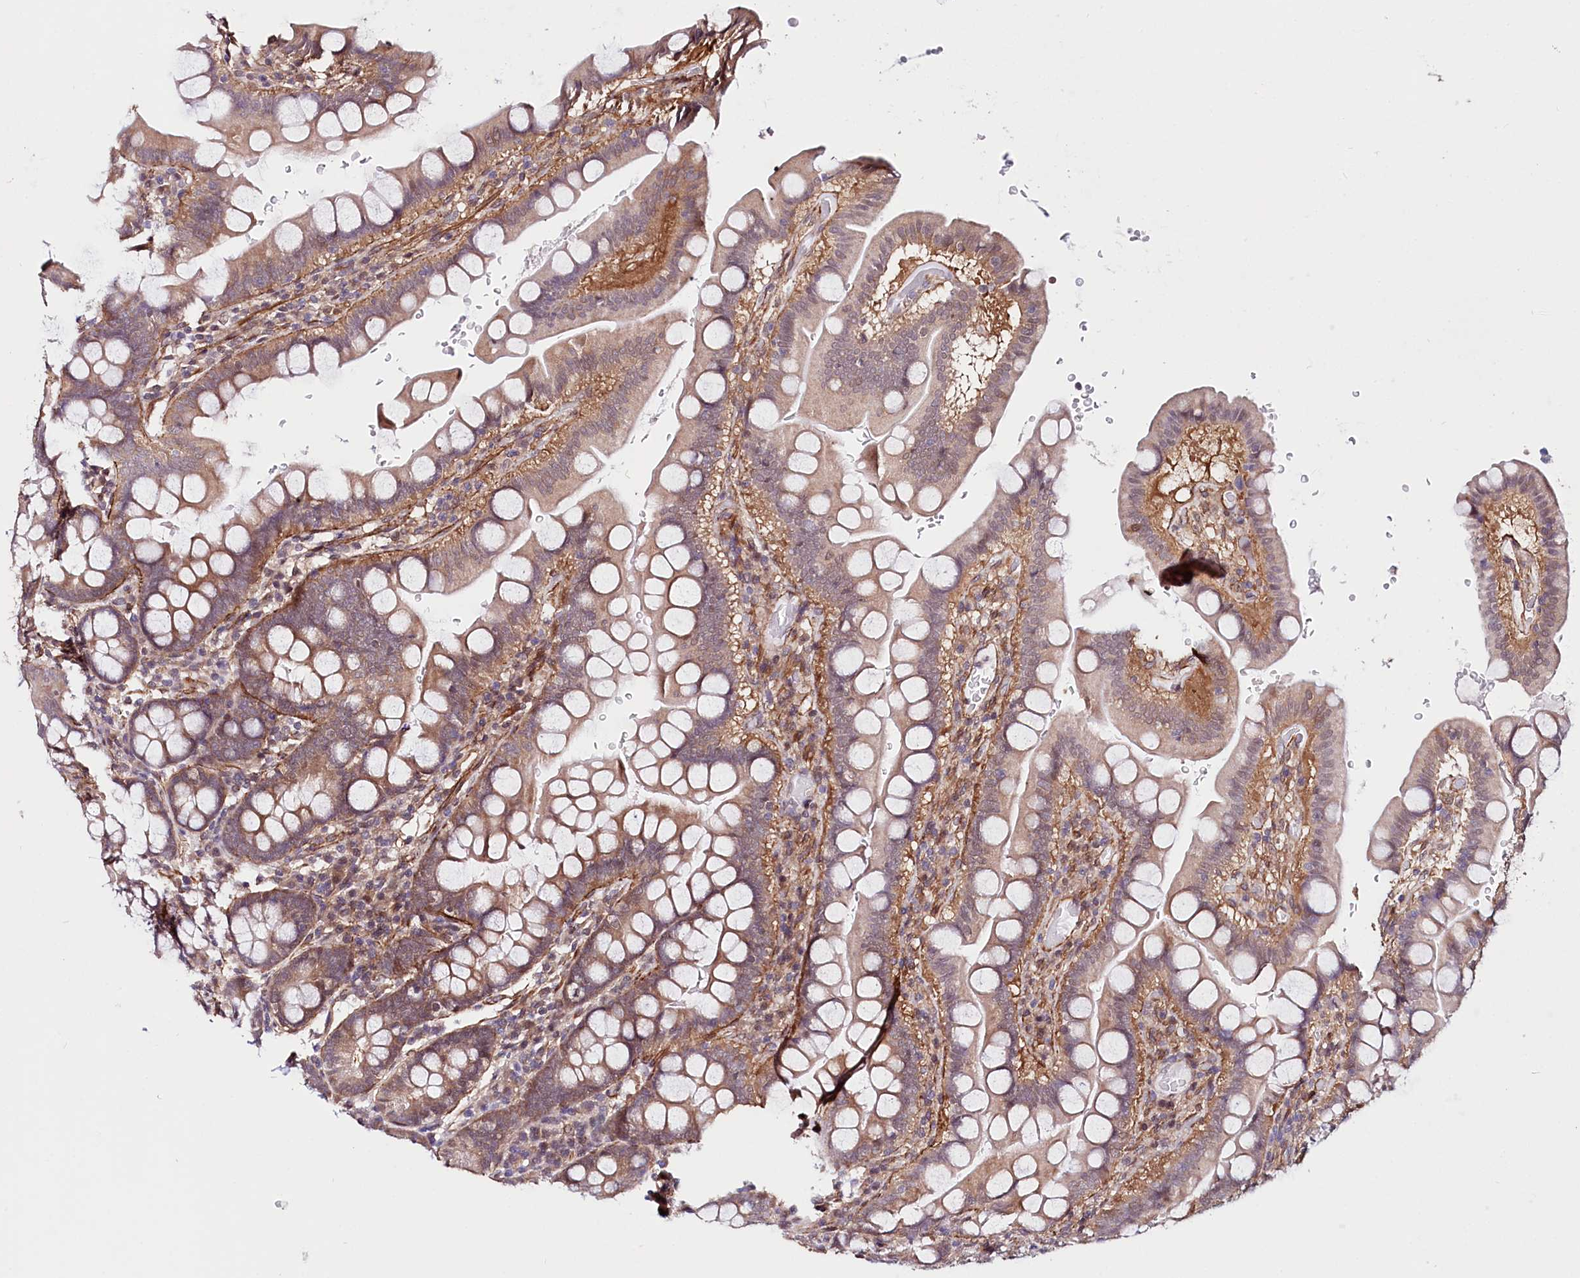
{"staining": {"intensity": "weak", "quantity": "25%-75%", "location": "cytoplasmic/membranous"}, "tissue": "small intestine", "cell_type": "Glandular cells", "image_type": "normal", "snomed": [{"axis": "morphology", "description": "Normal tissue, NOS"}, {"axis": "topography", "description": "Stomach, upper"}, {"axis": "topography", "description": "Stomach, lower"}, {"axis": "topography", "description": "Small intestine"}], "caption": "Protein expression by immunohistochemistry (IHC) exhibits weak cytoplasmic/membranous positivity in approximately 25%-75% of glandular cells in normal small intestine. (DAB (3,3'-diaminobenzidine) = brown stain, brightfield microscopy at high magnification).", "gene": "PPP2R5B", "patient": {"sex": "male", "age": 68}}